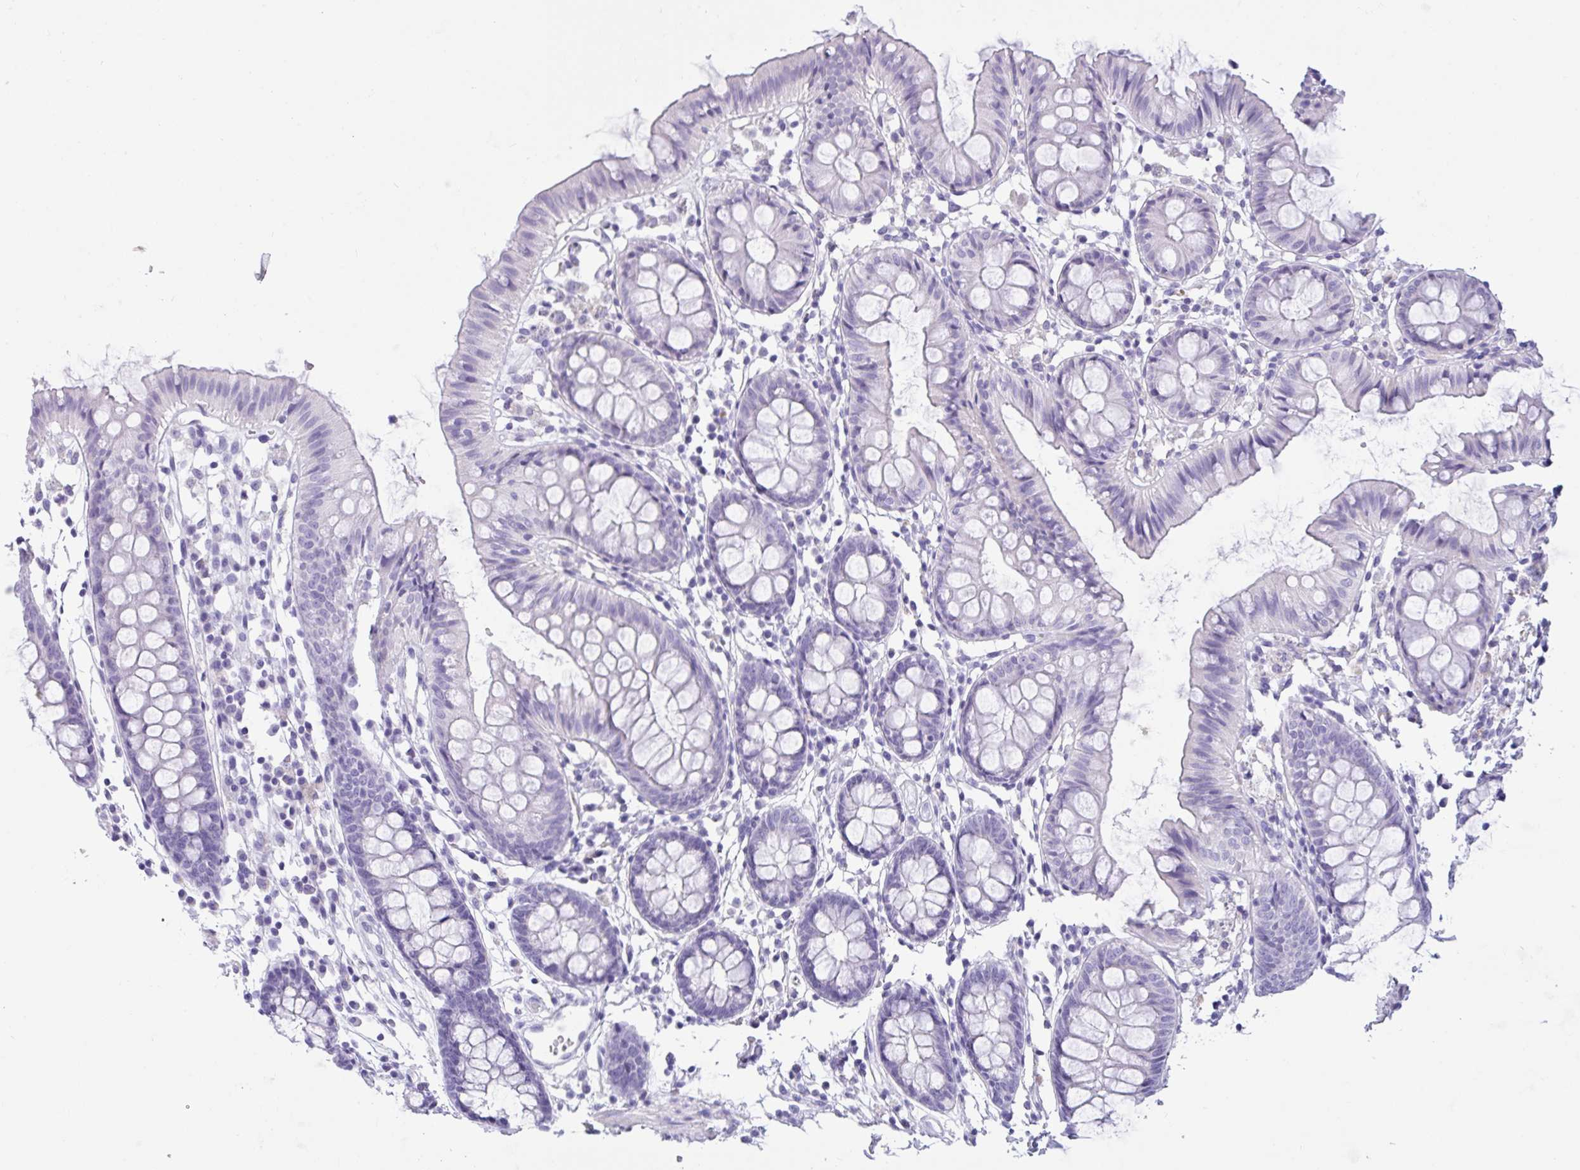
{"staining": {"intensity": "negative", "quantity": "none", "location": "none"}, "tissue": "colon", "cell_type": "Endothelial cells", "image_type": "normal", "snomed": [{"axis": "morphology", "description": "Normal tissue, NOS"}, {"axis": "topography", "description": "Colon"}], "caption": "The micrograph reveals no staining of endothelial cells in benign colon.", "gene": "OXLD1", "patient": {"sex": "female", "age": 84}}